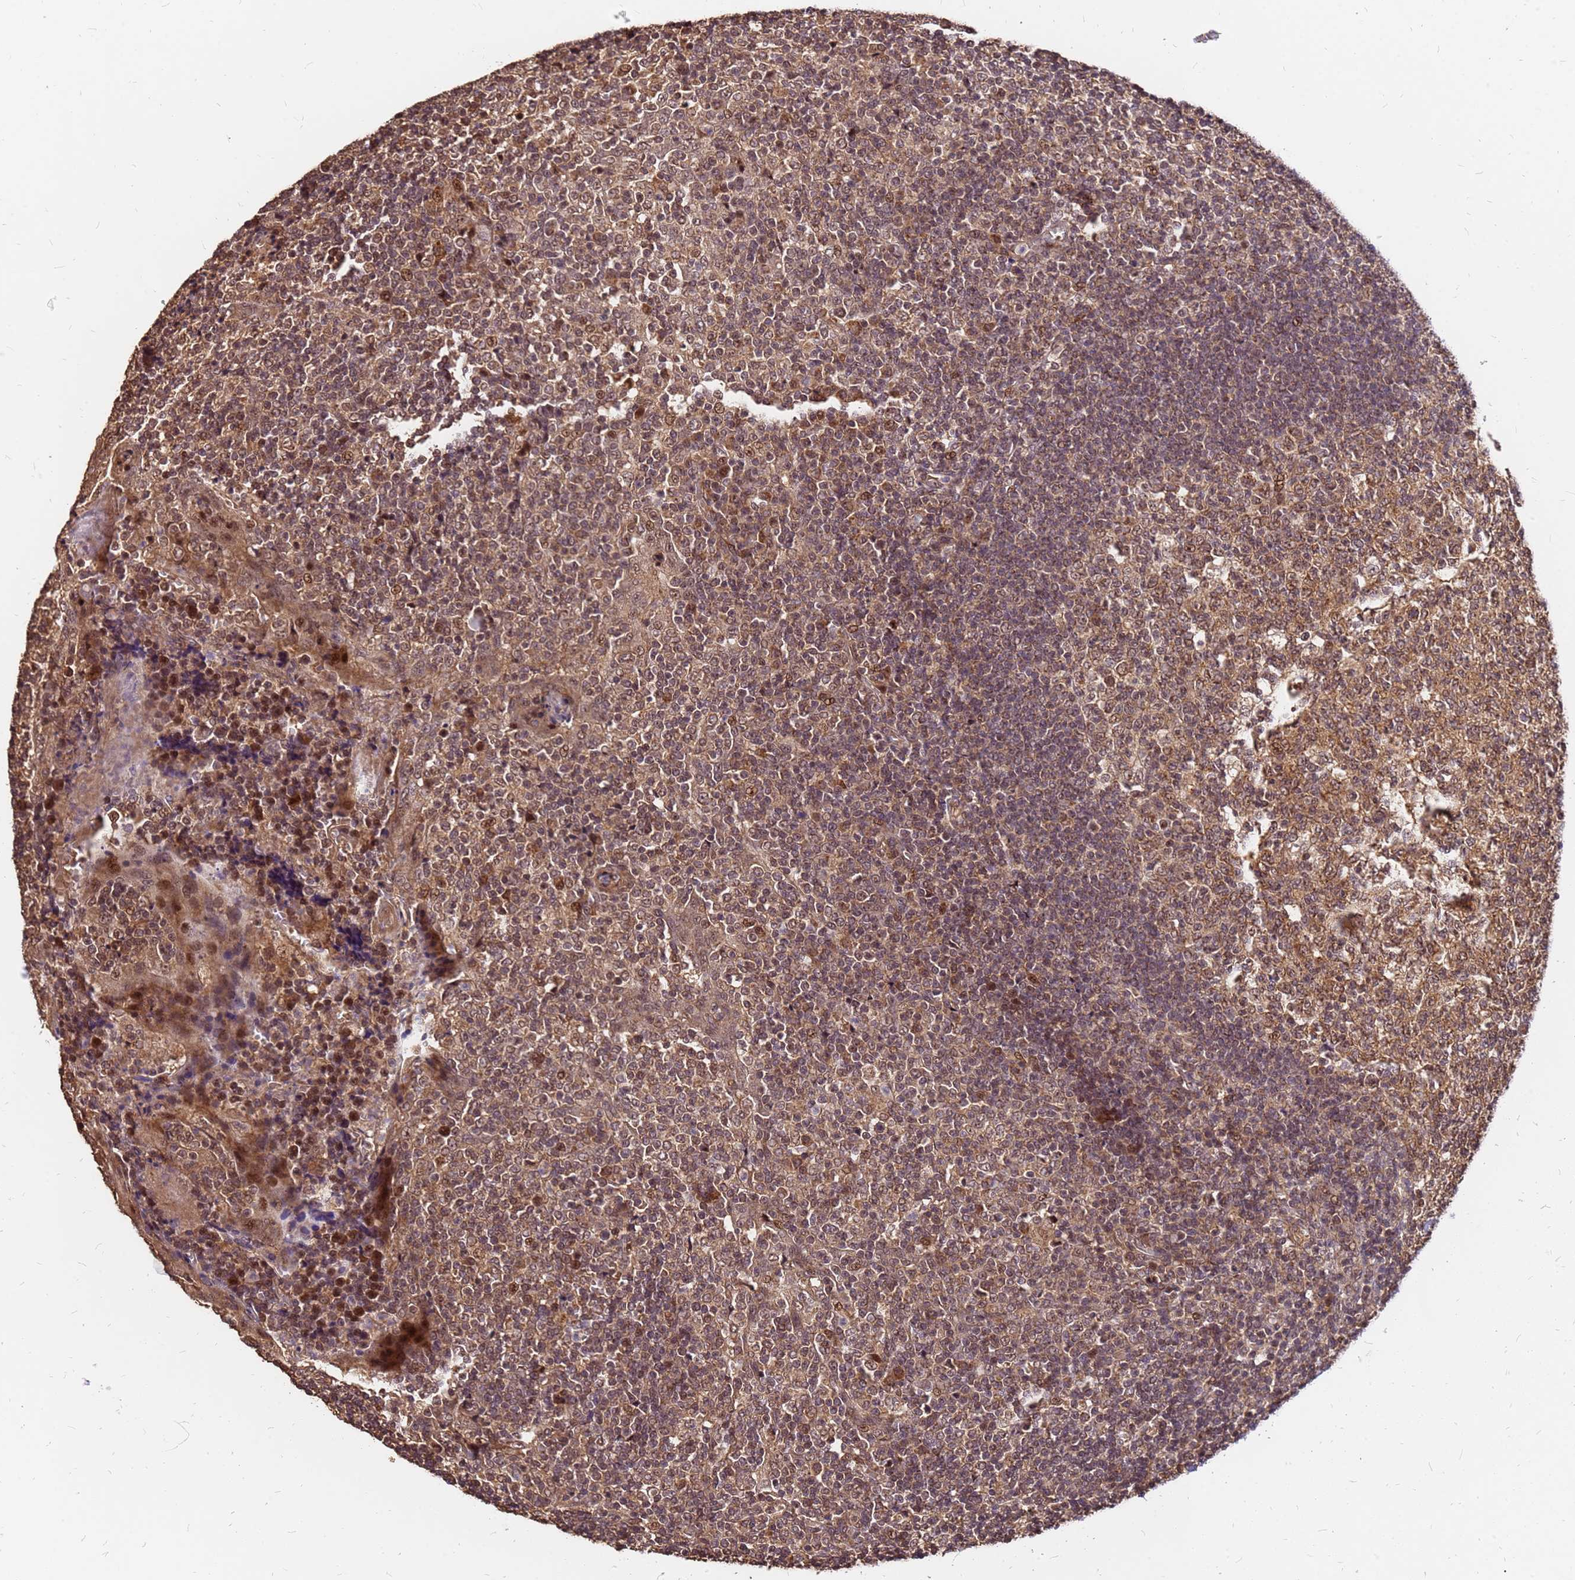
{"staining": {"intensity": "moderate", "quantity": ">75%", "location": "cytoplasmic/membranous,nuclear"}, "tissue": "tonsil", "cell_type": "Germinal center cells", "image_type": "normal", "snomed": [{"axis": "morphology", "description": "Normal tissue, NOS"}, {"axis": "topography", "description": "Tonsil"}], "caption": "About >75% of germinal center cells in normal tonsil display moderate cytoplasmic/membranous,nuclear protein expression as visualized by brown immunohistochemical staining.", "gene": "GPATCH8", "patient": {"sex": "female", "age": 19}}